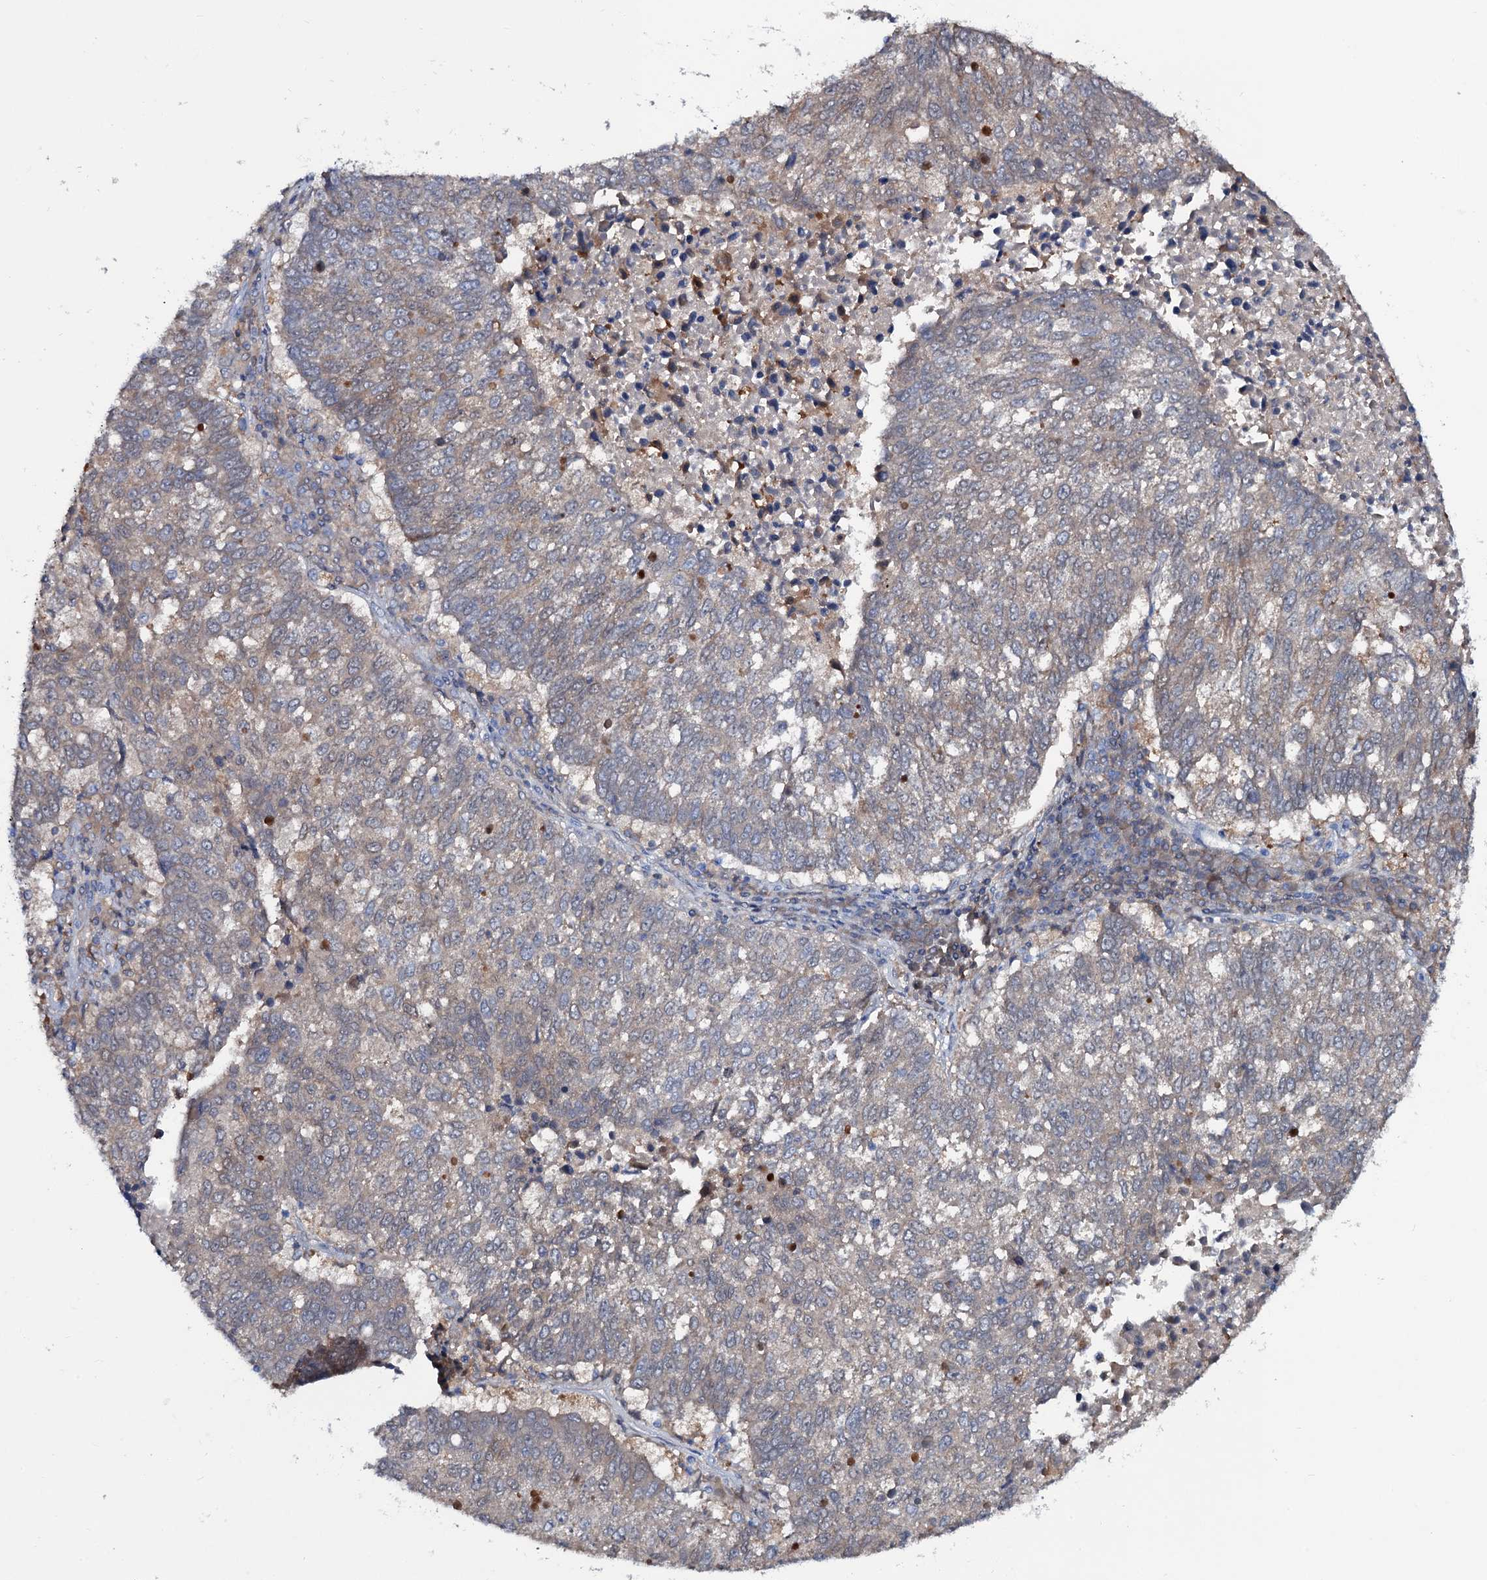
{"staining": {"intensity": "weak", "quantity": "<25%", "location": "cytoplasmic/membranous"}, "tissue": "lung cancer", "cell_type": "Tumor cells", "image_type": "cancer", "snomed": [{"axis": "morphology", "description": "Squamous cell carcinoma, NOS"}, {"axis": "topography", "description": "Lung"}], "caption": "The immunohistochemistry image has no significant staining in tumor cells of lung squamous cell carcinoma tissue. (Stains: DAB immunohistochemistry with hematoxylin counter stain, Microscopy: brightfield microscopy at high magnification).", "gene": "FAH", "patient": {"sex": "male", "age": 73}}